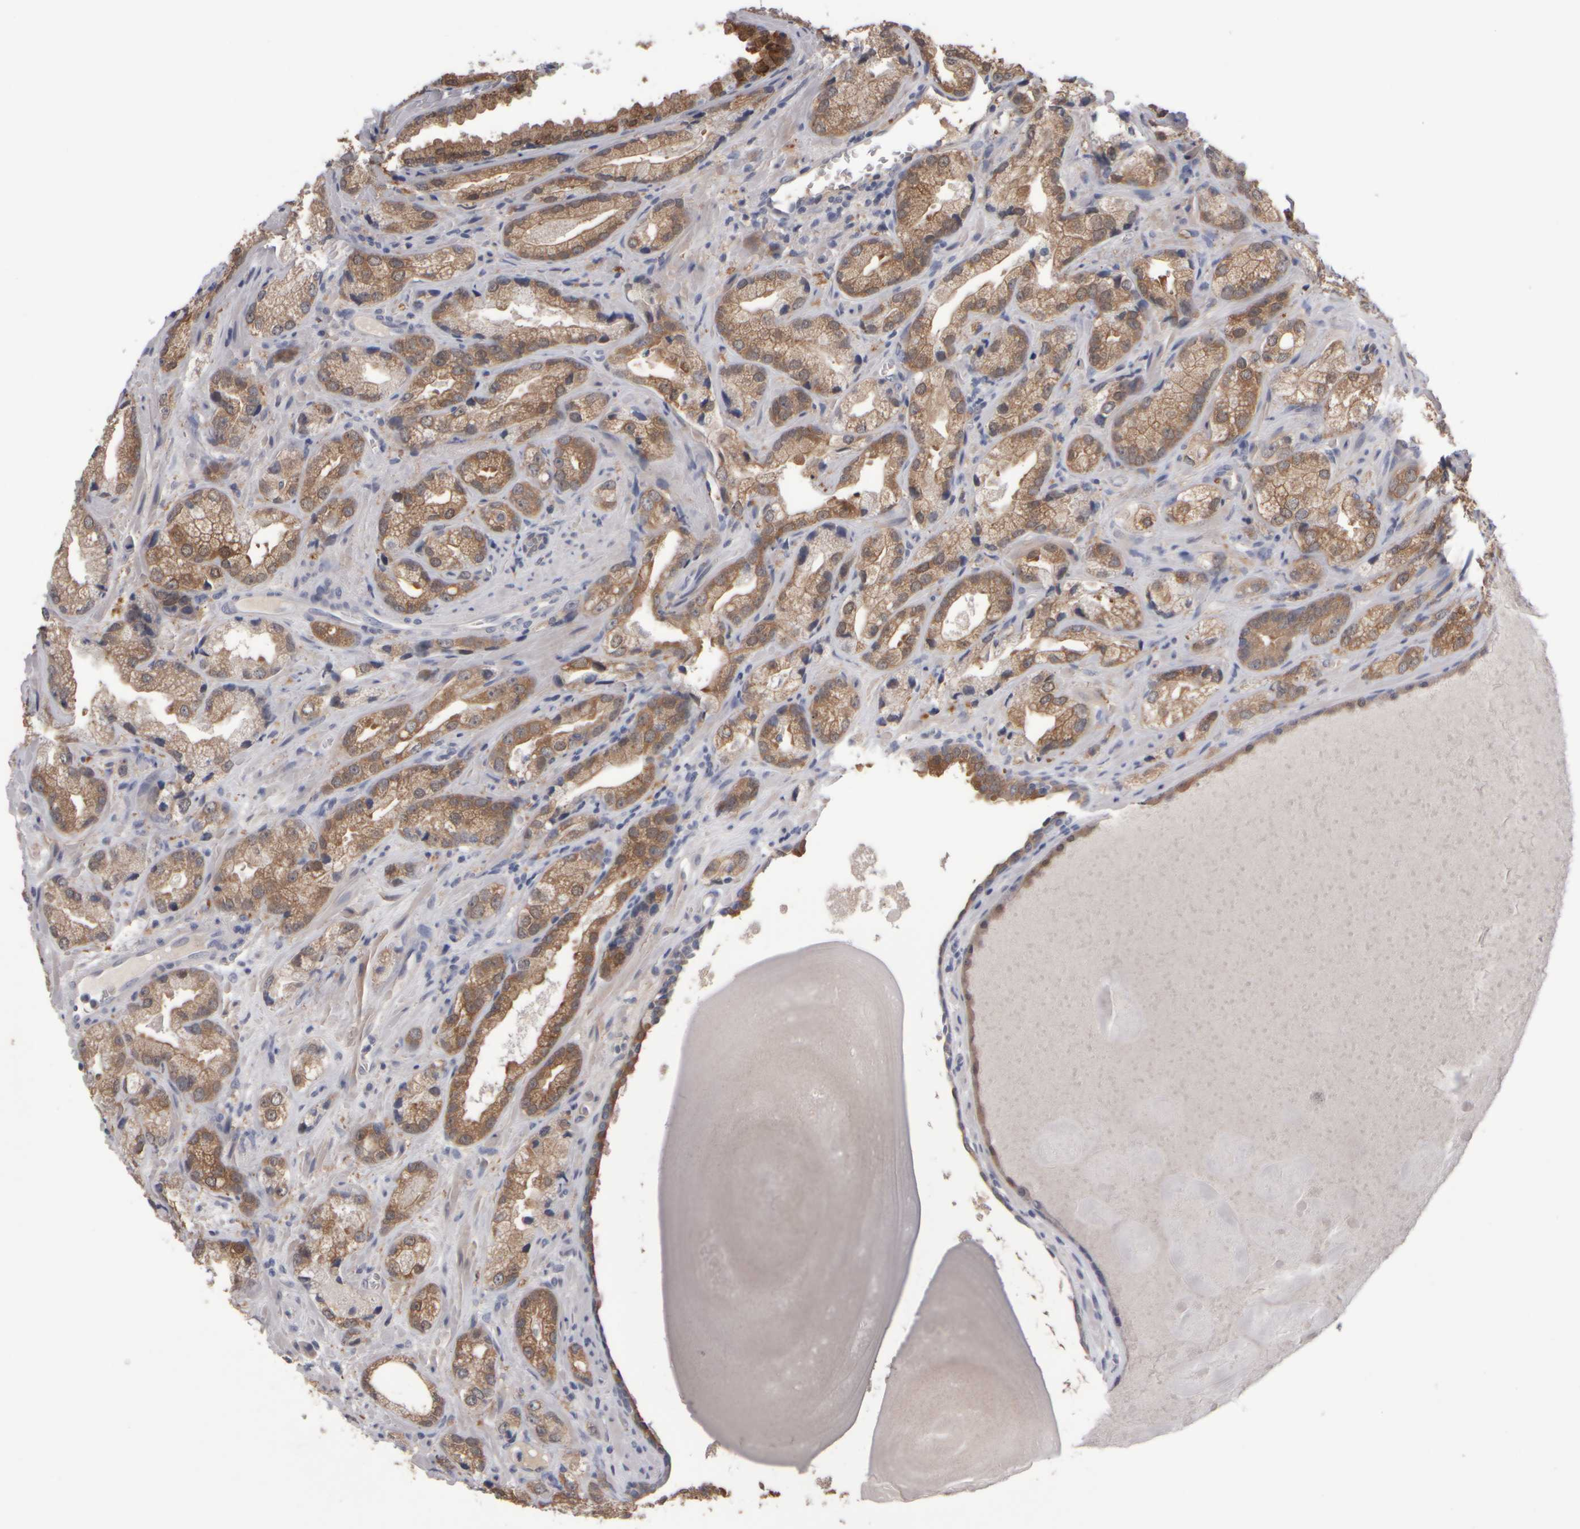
{"staining": {"intensity": "moderate", "quantity": ">75%", "location": "cytoplasmic/membranous"}, "tissue": "prostate cancer", "cell_type": "Tumor cells", "image_type": "cancer", "snomed": [{"axis": "morphology", "description": "Adenocarcinoma, High grade"}, {"axis": "topography", "description": "Prostate"}], "caption": "Prostate high-grade adenocarcinoma was stained to show a protein in brown. There is medium levels of moderate cytoplasmic/membranous expression in about >75% of tumor cells.", "gene": "EPHX2", "patient": {"sex": "male", "age": 63}}